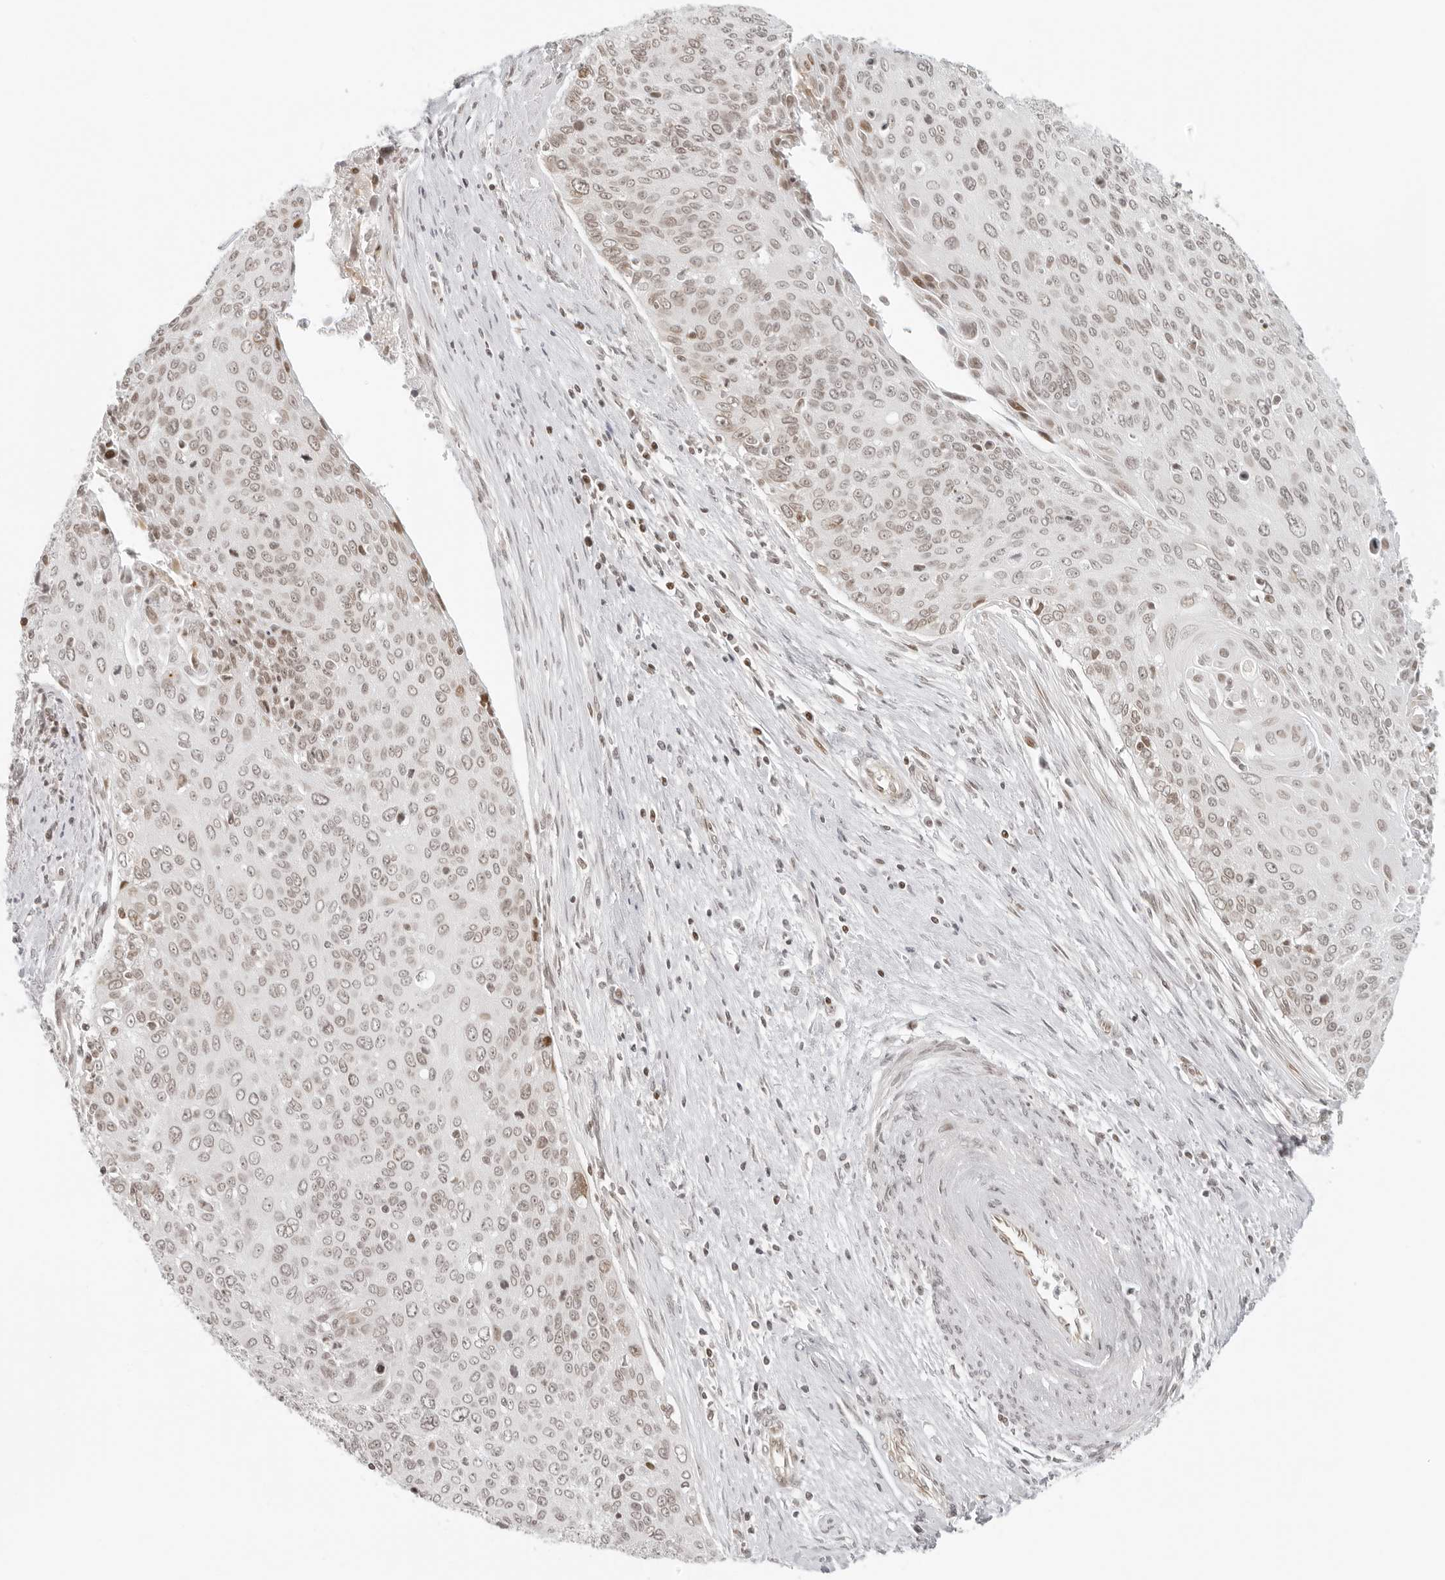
{"staining": {"intensity": "weak", "quantity": ">75%", "location": "nuclear"}, "tissue": "cervical cancer", "cell_type": "Tumor cells", "image_type": "cancer", "snomed": [{"axis": "morphology", "description": "Squamous cell carcinoma, NOS"}, {"axis": "topography", "description": "Cervix"}], "caption": "Tumor cells display low levels of weak nuclear staining in approximately >75% of cells in cervical squamous cell carcinoma. (Stains: DAB (3,3'-diaminobenzidine) in brown, nuclei in blue, Microscopy: brightfield microscopy at high magnification).", "gene": "ZNF407", "patient": {"sex": "female", "age": 55}}